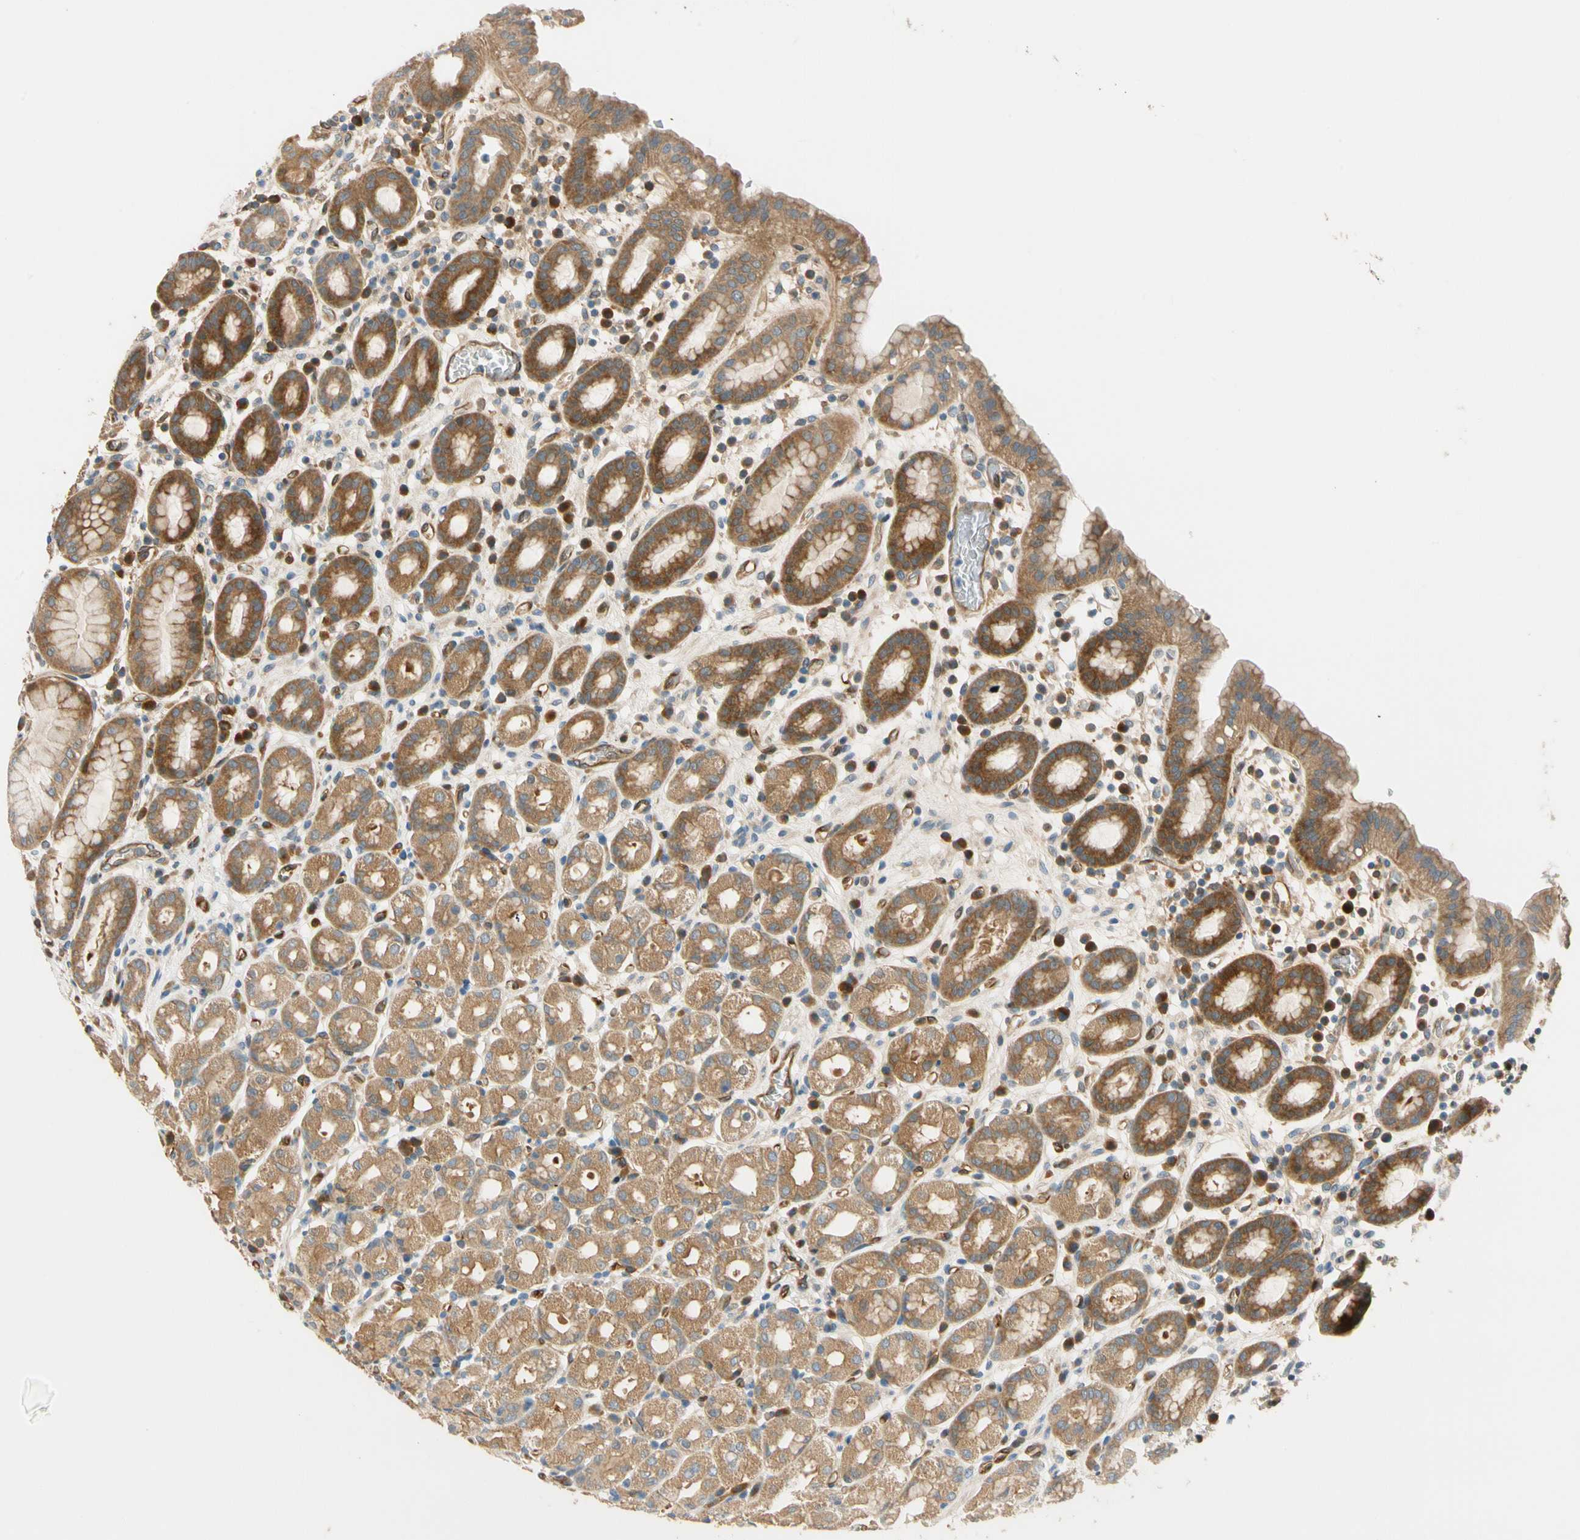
{"staining": {"intensity": "moderate", "quantity": ">75%", "location": "cytoplasmic/membranous"}, "tissue": "stomach", "cell_type": "Glandular cells", "image_type": "normal", "snomed": [{"axis": "morphology", "description": "Normal tissue, NOS"}, {"axis": "topography", "description": "Stomach, upper"}], "caption": "High-magnification brightfield microscopy of normal stomach stained with DAB (3,3'-diaminobenzidine) (brown) and counterstained with hematoxylin (blue). glandular cells exhibit moderate cytoplasmic/membranous expression is identified in about>75% of cells.", "gene": "PARP14", "patient": {"sex": "male", "age": 68}}